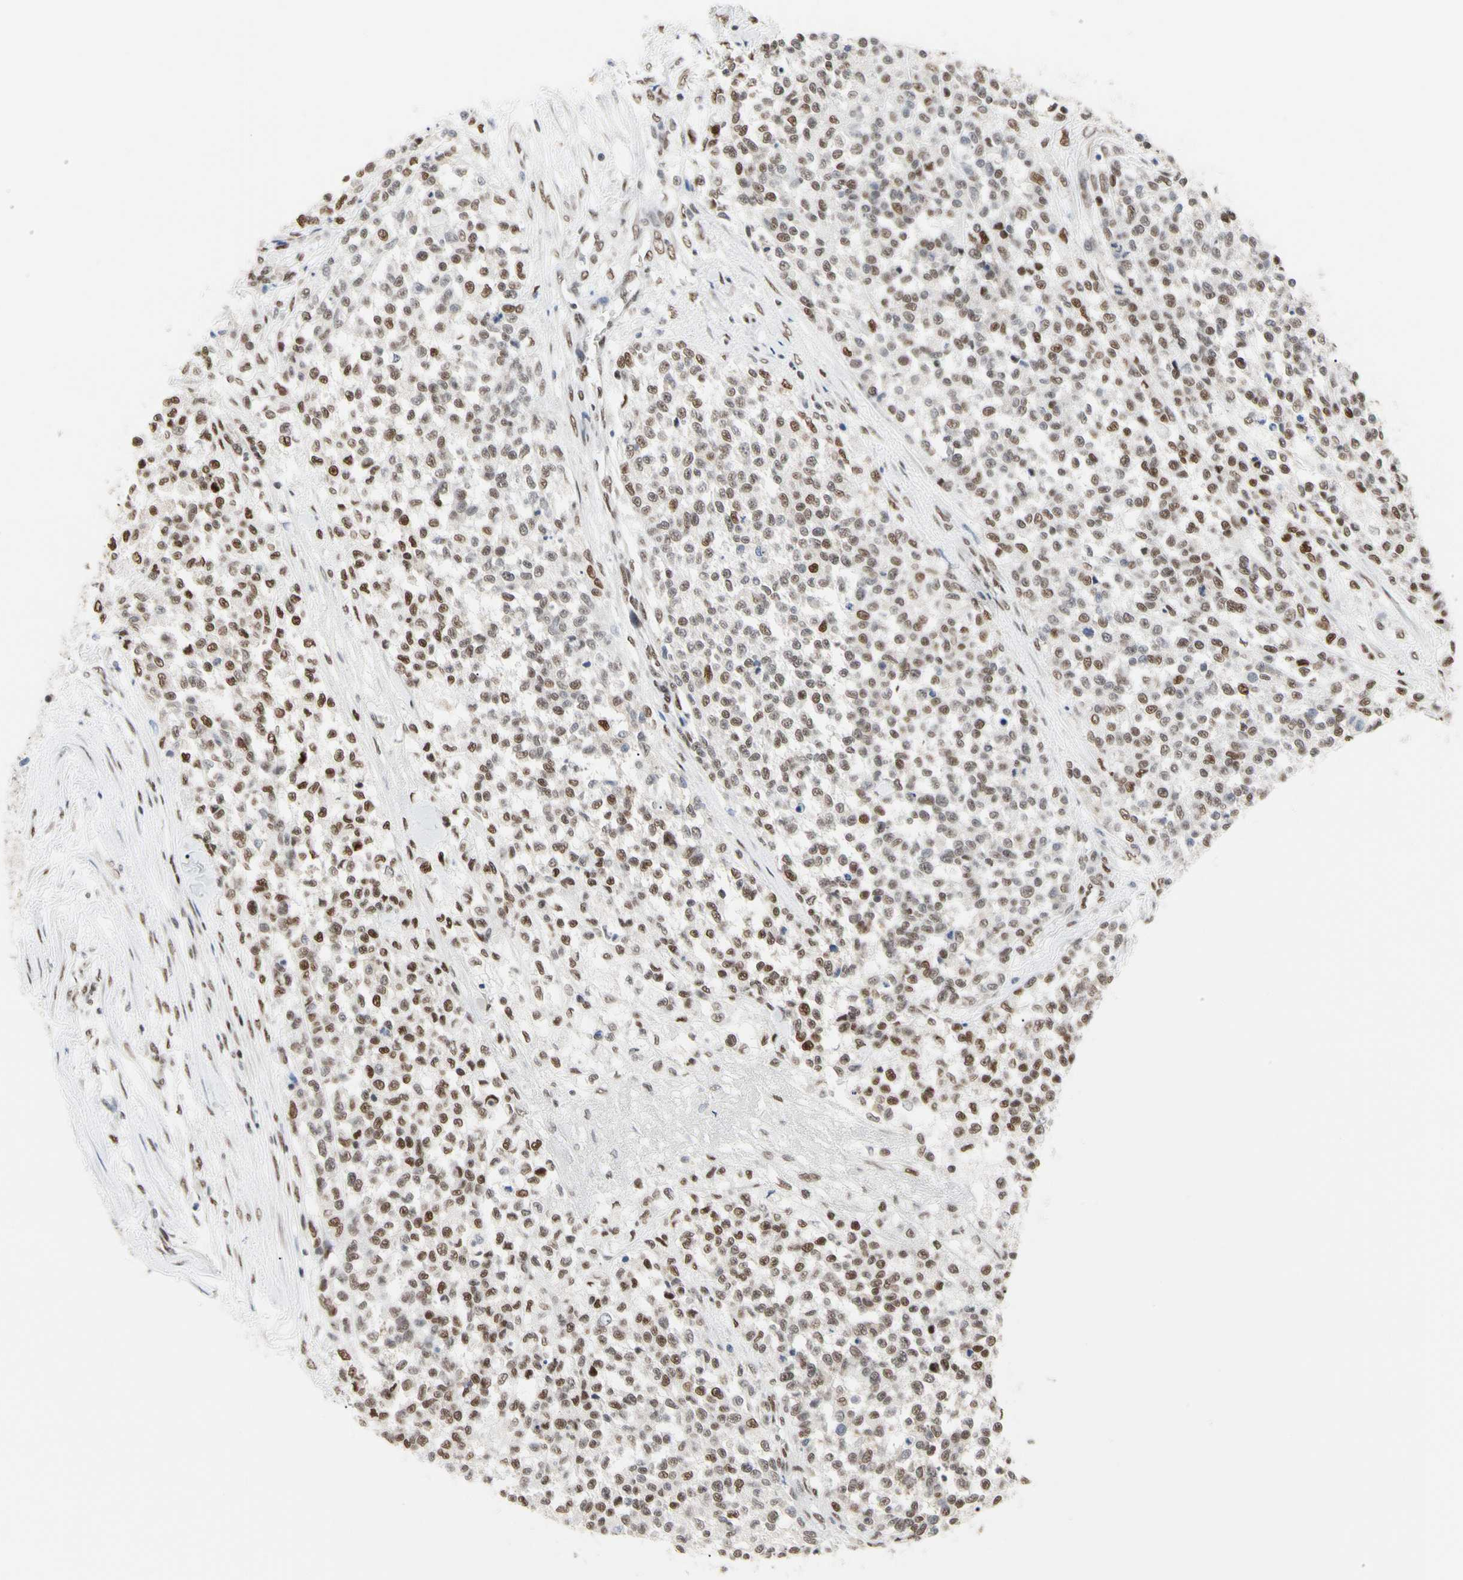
{"staining": {"intensity": "moderate", "quantity": ">75%", "location": "nuclear"}, "tissue": "testis cancer", "cell_type": "Tumor cells", "image_type": "cancer", "snomed": [{"axis": "morphology", "description": "Seminoma, NOS"}, {"axis": "topography", "description": "Testis"}], "caption": "Tumor cells demonstrate medium levels of moderate nuclear positivity in approximately >75% of cells in testis cancer (seminoma).", "gene": "FAM98B", "patient": {"sex": "male", "age": 59}}